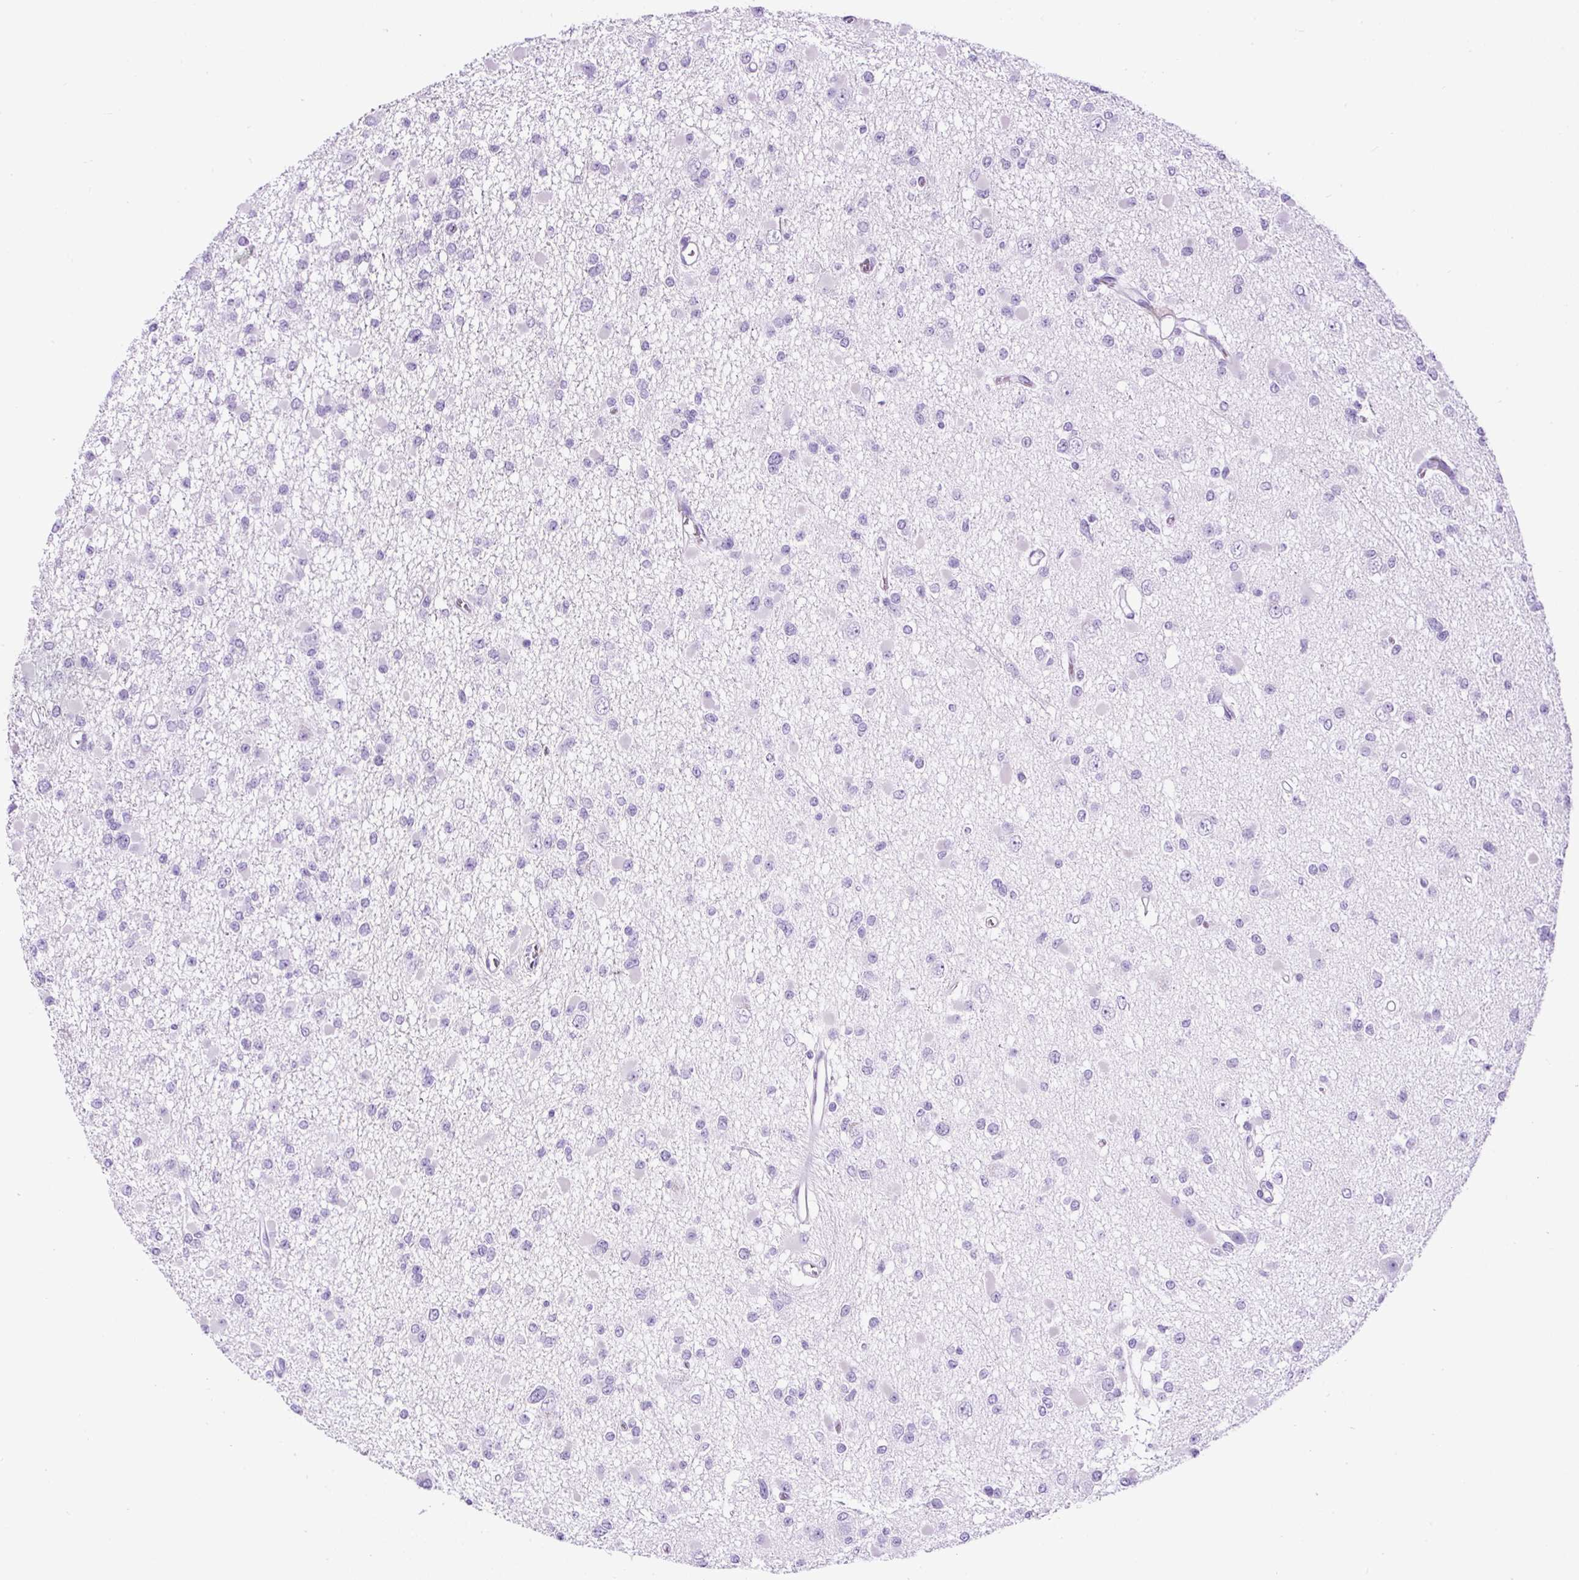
{"staining": {"intensity": "negative", "quantity": "none", "location": "none"}, "tissue": "glioma", "cell_type": "Tumor cells", "image_type": "cancer", "snomed": [{"axis": "morphology", "description": "Glioma, malignant, Low grade"}, {"axis": "topography", "description": "Brain"}], "caption": "Photomicrograph shows no protein staining in tumor cells of malignant low-grade glioma tissue. (Stains: DAB immunohistochemistry with hematoxylin counter stain, Microscopy: brightfield microscopy at high magnification).", "gene": "PDIA2", "patient": {"sex": "female", "age": 22}}